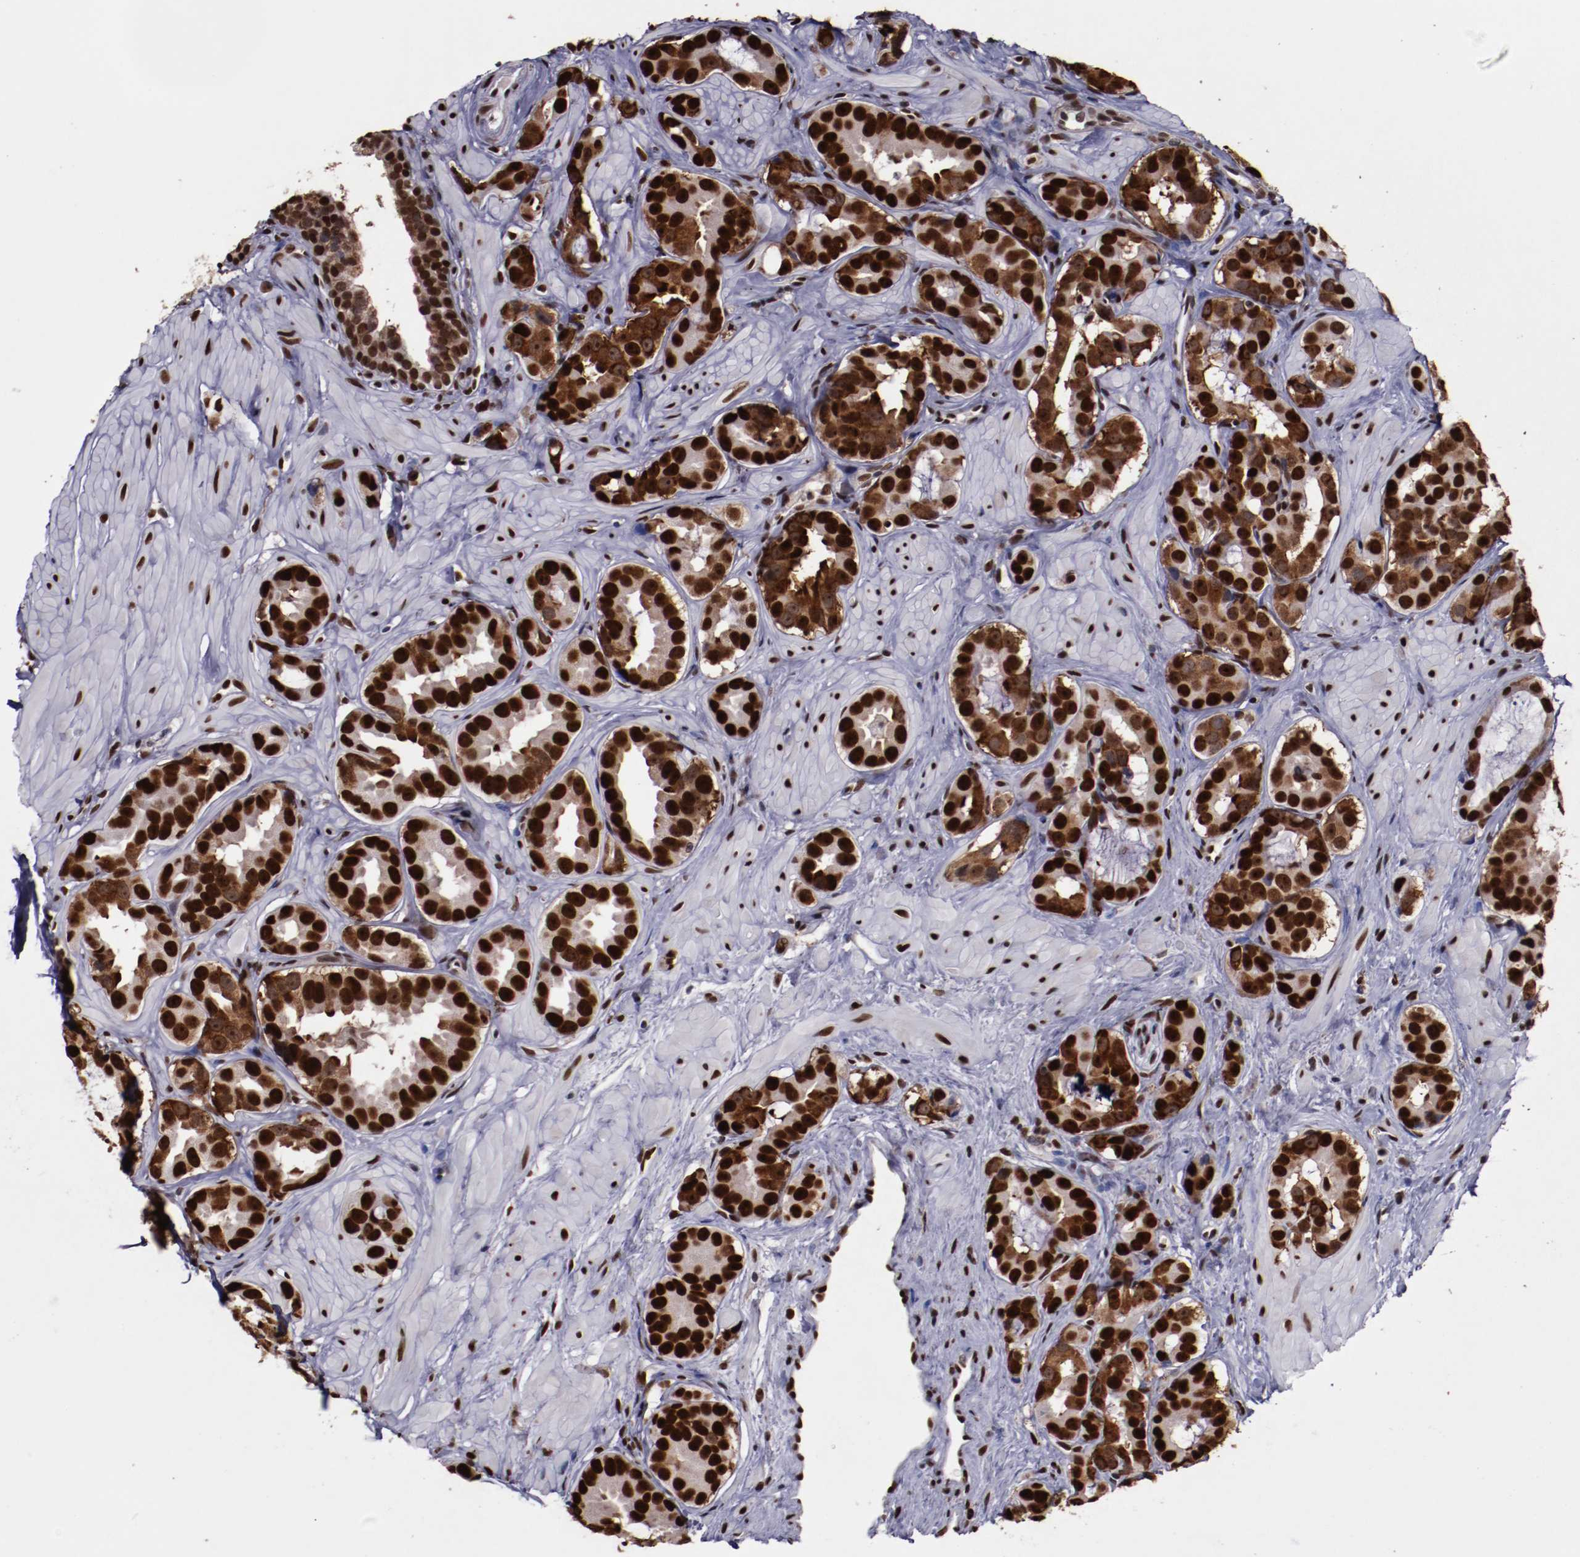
{"staining": {"intensity": "strong", "quantity": ">75%", "location": "nuclear"}, "tissue": "prostate cancer", "cell_type": "Tumor cells", "image_type": "cancer", "snomed": [{"axis": "morphology", "description": "Adenocarcinoma, Low grade"}, {"axis": "topography", "description": "Prostate"}], "caption": "Brown immunohistochemical staining in prostate cancer demonstrates strong nuclear expression in about >75% of tumor cells. The staining was performed using DAB, with brown indicating positive protein expression. Nuclei are stained blue with hematoxylin.", "gene": "APEX1", "patient": {"sex": "male", "age": 59}}